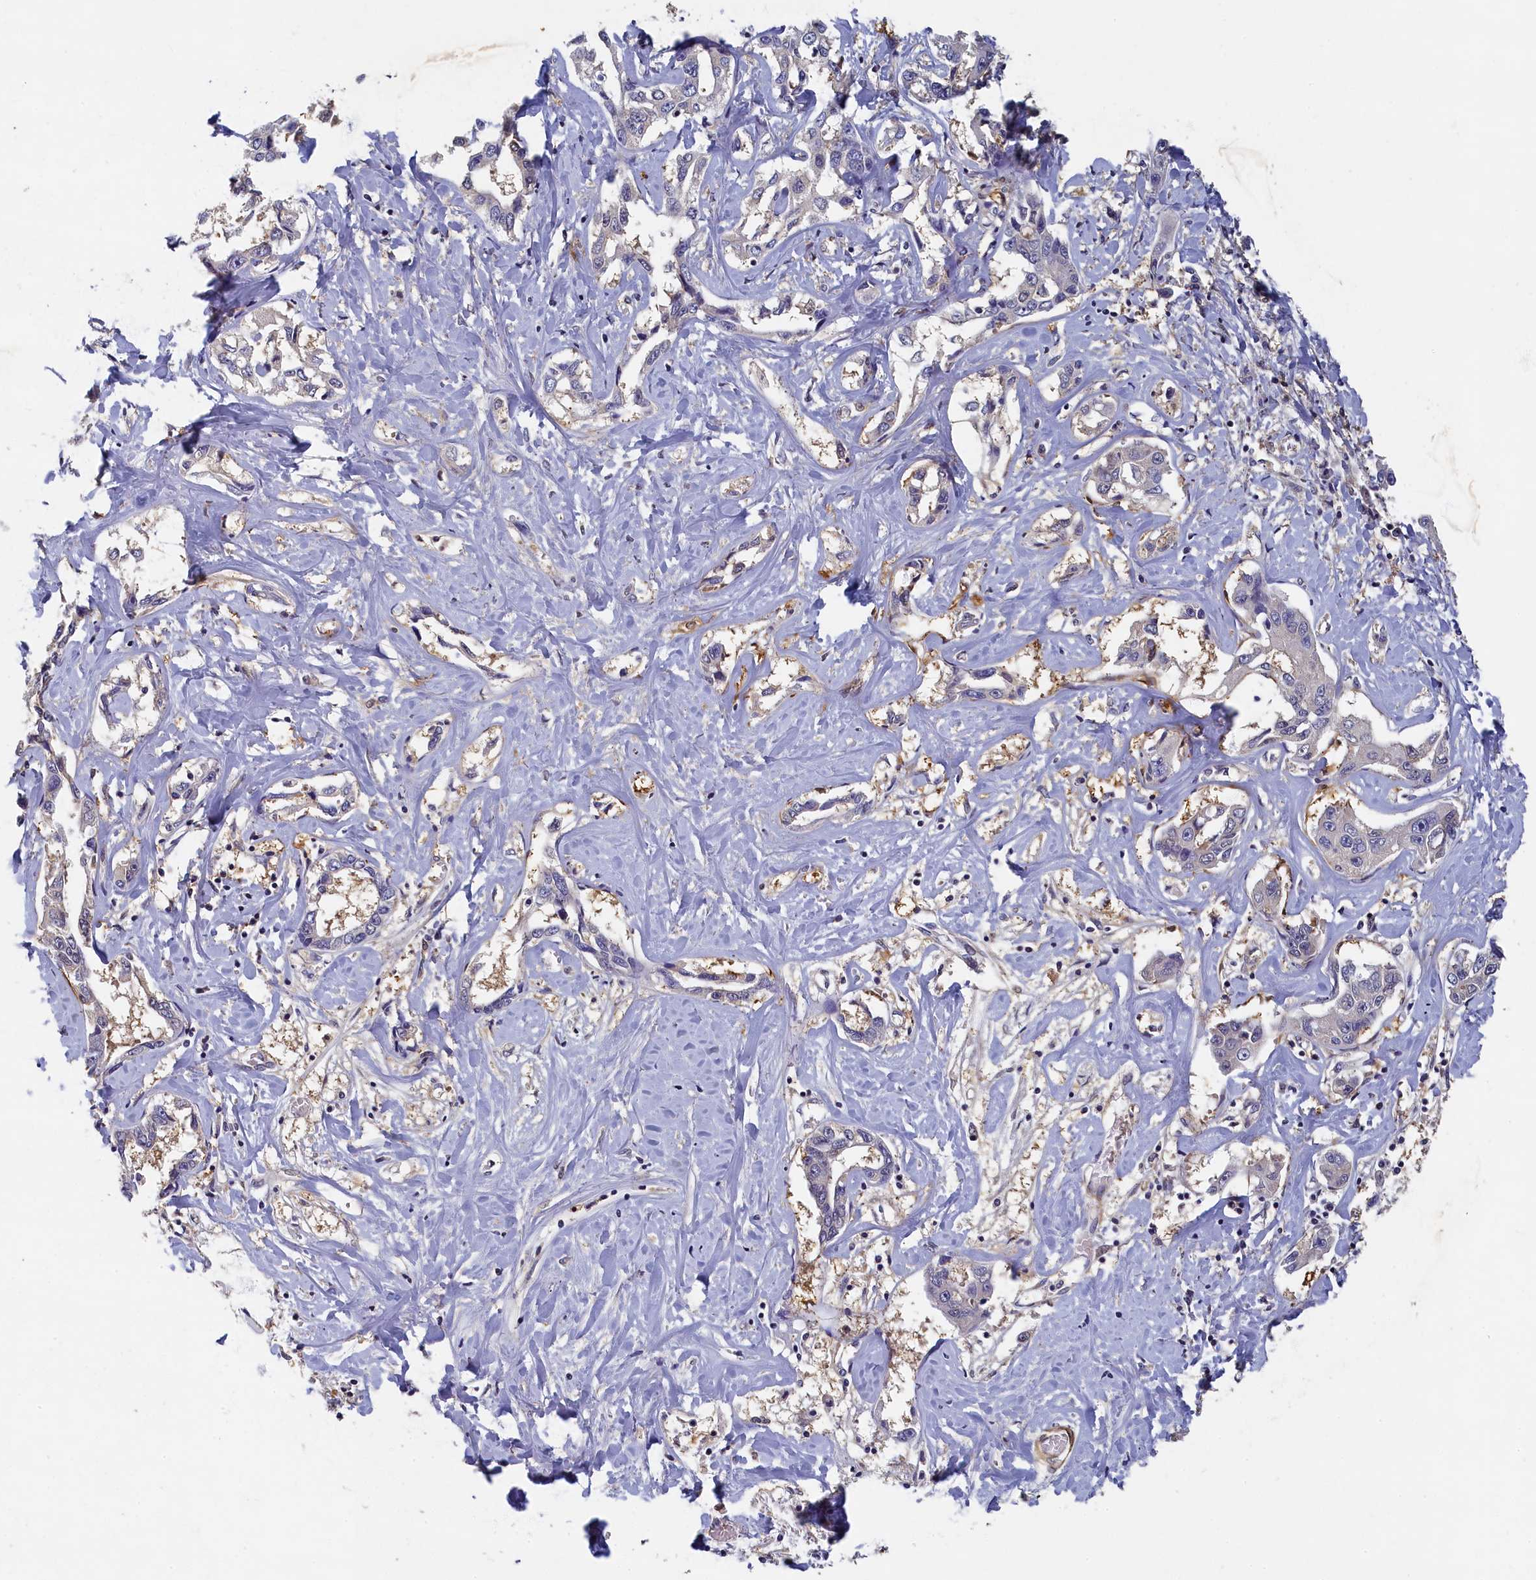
{"staining": {"intensity": "negative", "quantity": "none", "location": "none"}, "tissue": "liver cancer", "cell_type": "Tumor cells", "image_type": "cancer", "snomed": [{"axis": "morphology", "description": "Cholangiocarcinoma"}, {"axis": "topography", "description": "Liver"}], "caption": "Cholangiocarcinoma (liver) was stained to show a protein in brown. There is no significant staining in tumor cells. The staining was performed using DAB to visualize the protein expression in brown, while the nuclei were stained in blue with hematoxylin (Magnification: 20x).", "gene": "TBCB", "patient": {"sex": "male", "age": 59}}